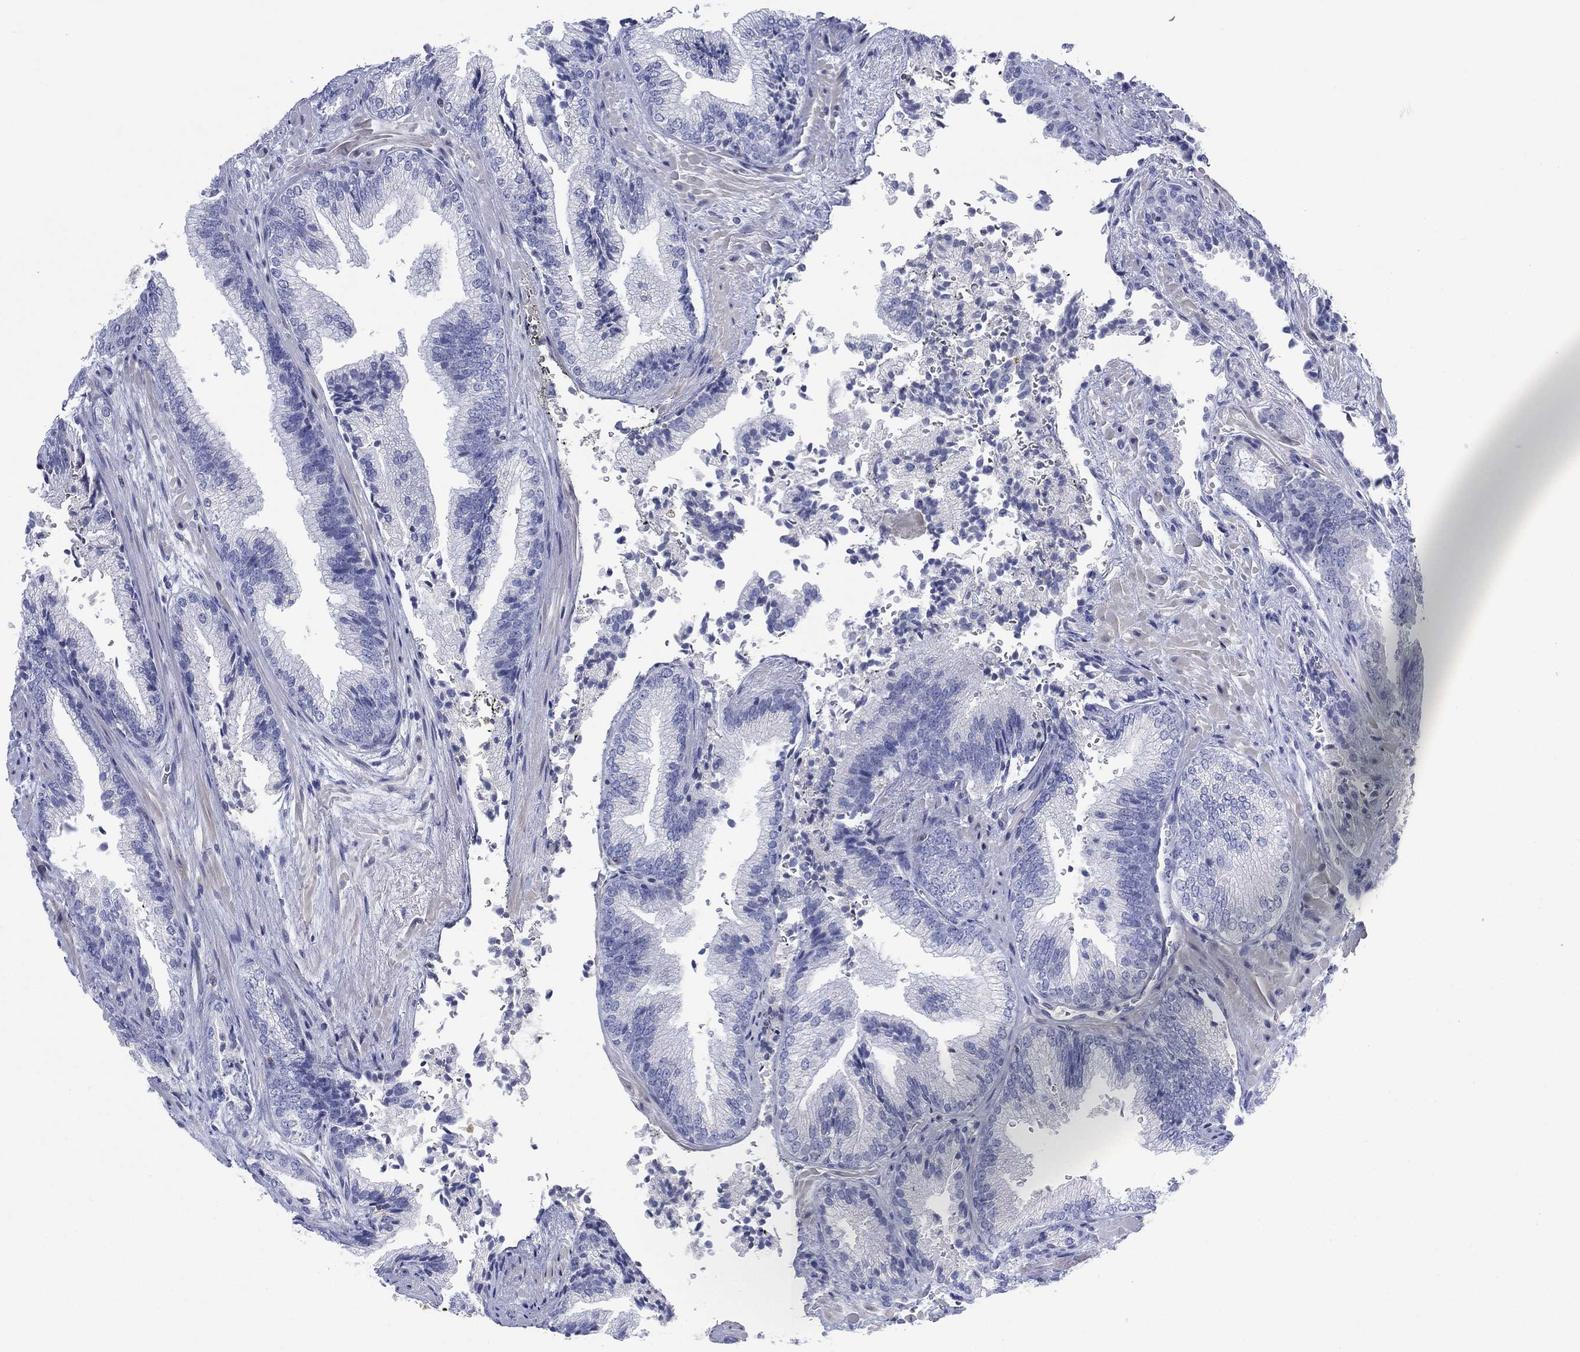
{"staining": {"intensity": "negative", "quantity": "none", "location": "none"}, "tissue": "prostate cancer", "cell_type": "Tumor cells", "image_type": "cancer", "snomed": [{"axis": "morphology", "description": "Adenocarcinoma, Low grade"}, {"axis": "topography", "description": "Prostate"}], "caption": "Adenocarcinoma (low-grade) (prostate) stained for a protein using IHC shows no positivity tumor cells.", "gene": "SEPTIN1", "patient": {"sex": "male", "age": 68}}